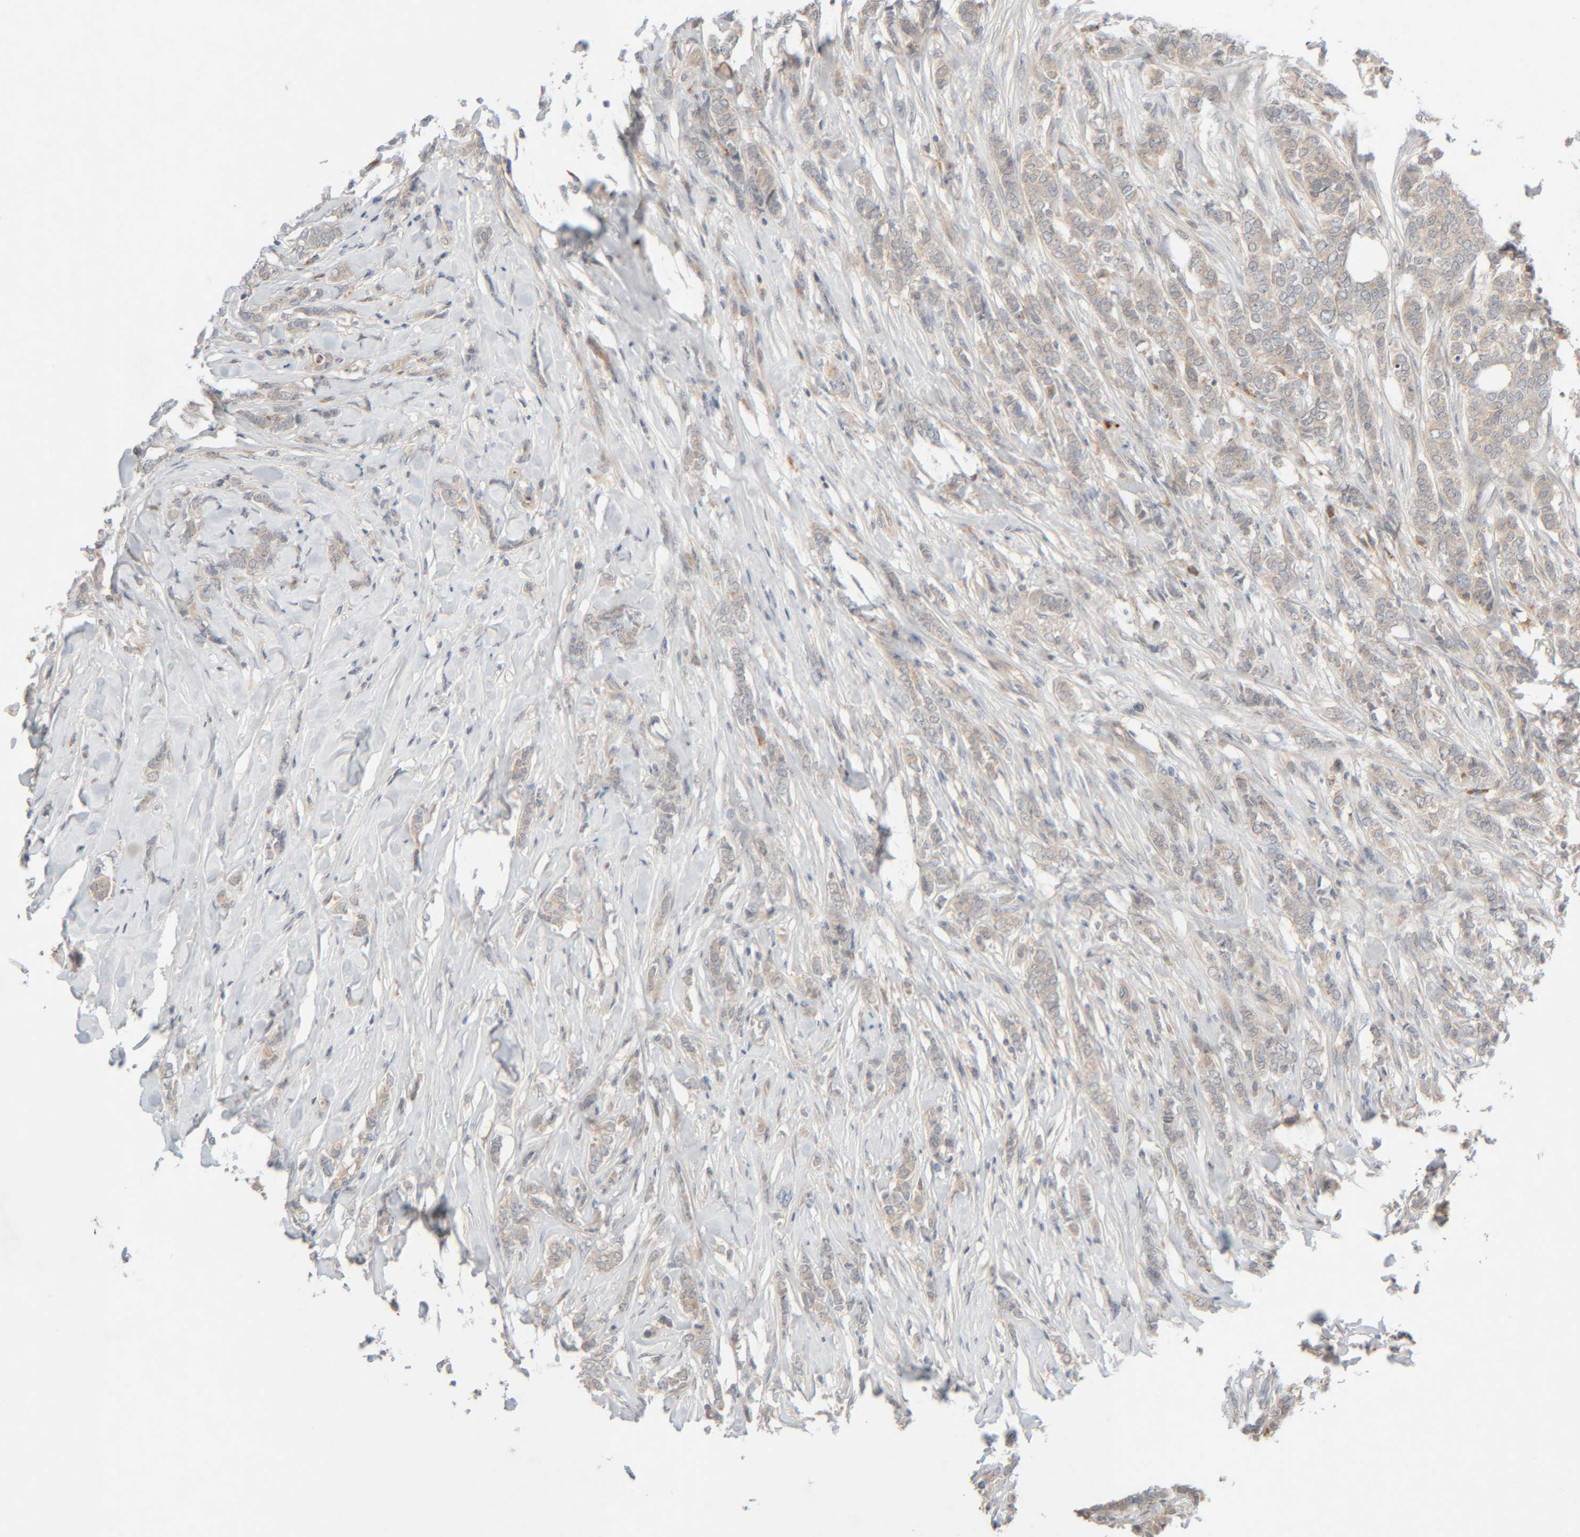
{"staining": {"intensity": "negative", "quantity": "none", "location": "none"}, "tissue": "breast cancer", "cell_type": "Tumor cells", "image_type": "cancer", "snomed": [{"axis": "morphology", "description": "Lobular carcinoma"}, {"axis": "topography", "description": "Skin"}, {"axis": "topography", "description": "Breast"}], "caption": "Immunohistochemistry (IHC) of breast lobular carcinoma shows no positivity in tumor cells. (Stains: DAB (3,3'-diaminobenzidine) IHC with hematoxylin counter stain, Microscopy: brightfield microscopy at high magnification).", "gene": "CHKA", "patient": {"sex": "female", "age": 46}}